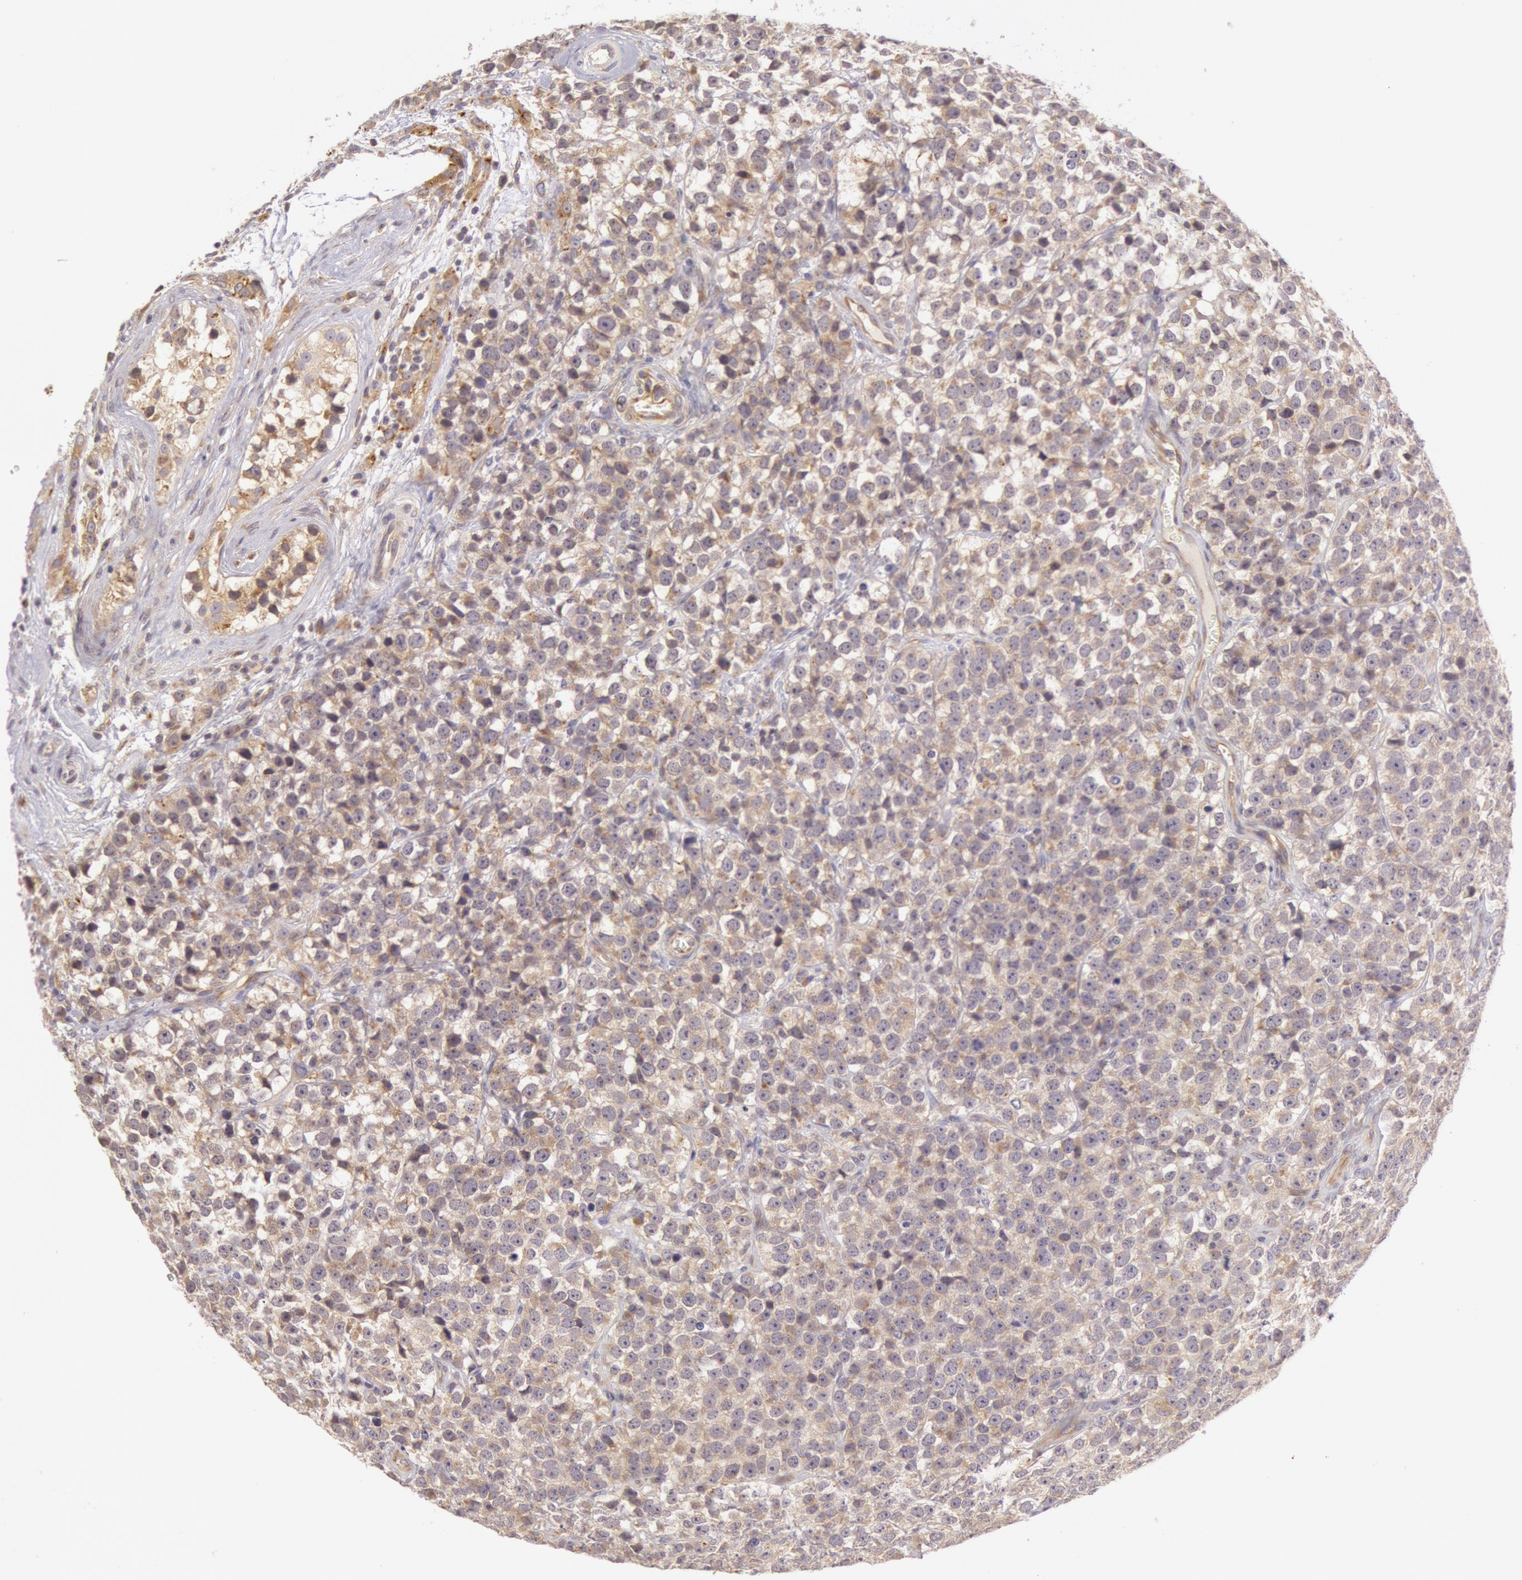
{"staining": {"intensity": "weak", "quantity": "25%-75%", "location": "cytoplasmic/membranous"}, "tissue": "testis cancer", "cell_type": "Tumor cells", "image_type": "cancer", "snomed": [{"axis": "morphology", "description": "Seminoma, NOS"}, {"axis": "topography", "description": "Testis"}], "caption": "This histopathology image exhibits testis cancer stained with immunohistochemistry to label a protein in brown. The cytoplasmic/membranous of tumor cells show weak positivity for the protein. Nuclei are counter-stained blue.", "gene": "CHUK", "patient": {"sex": "male", "age": 25}}